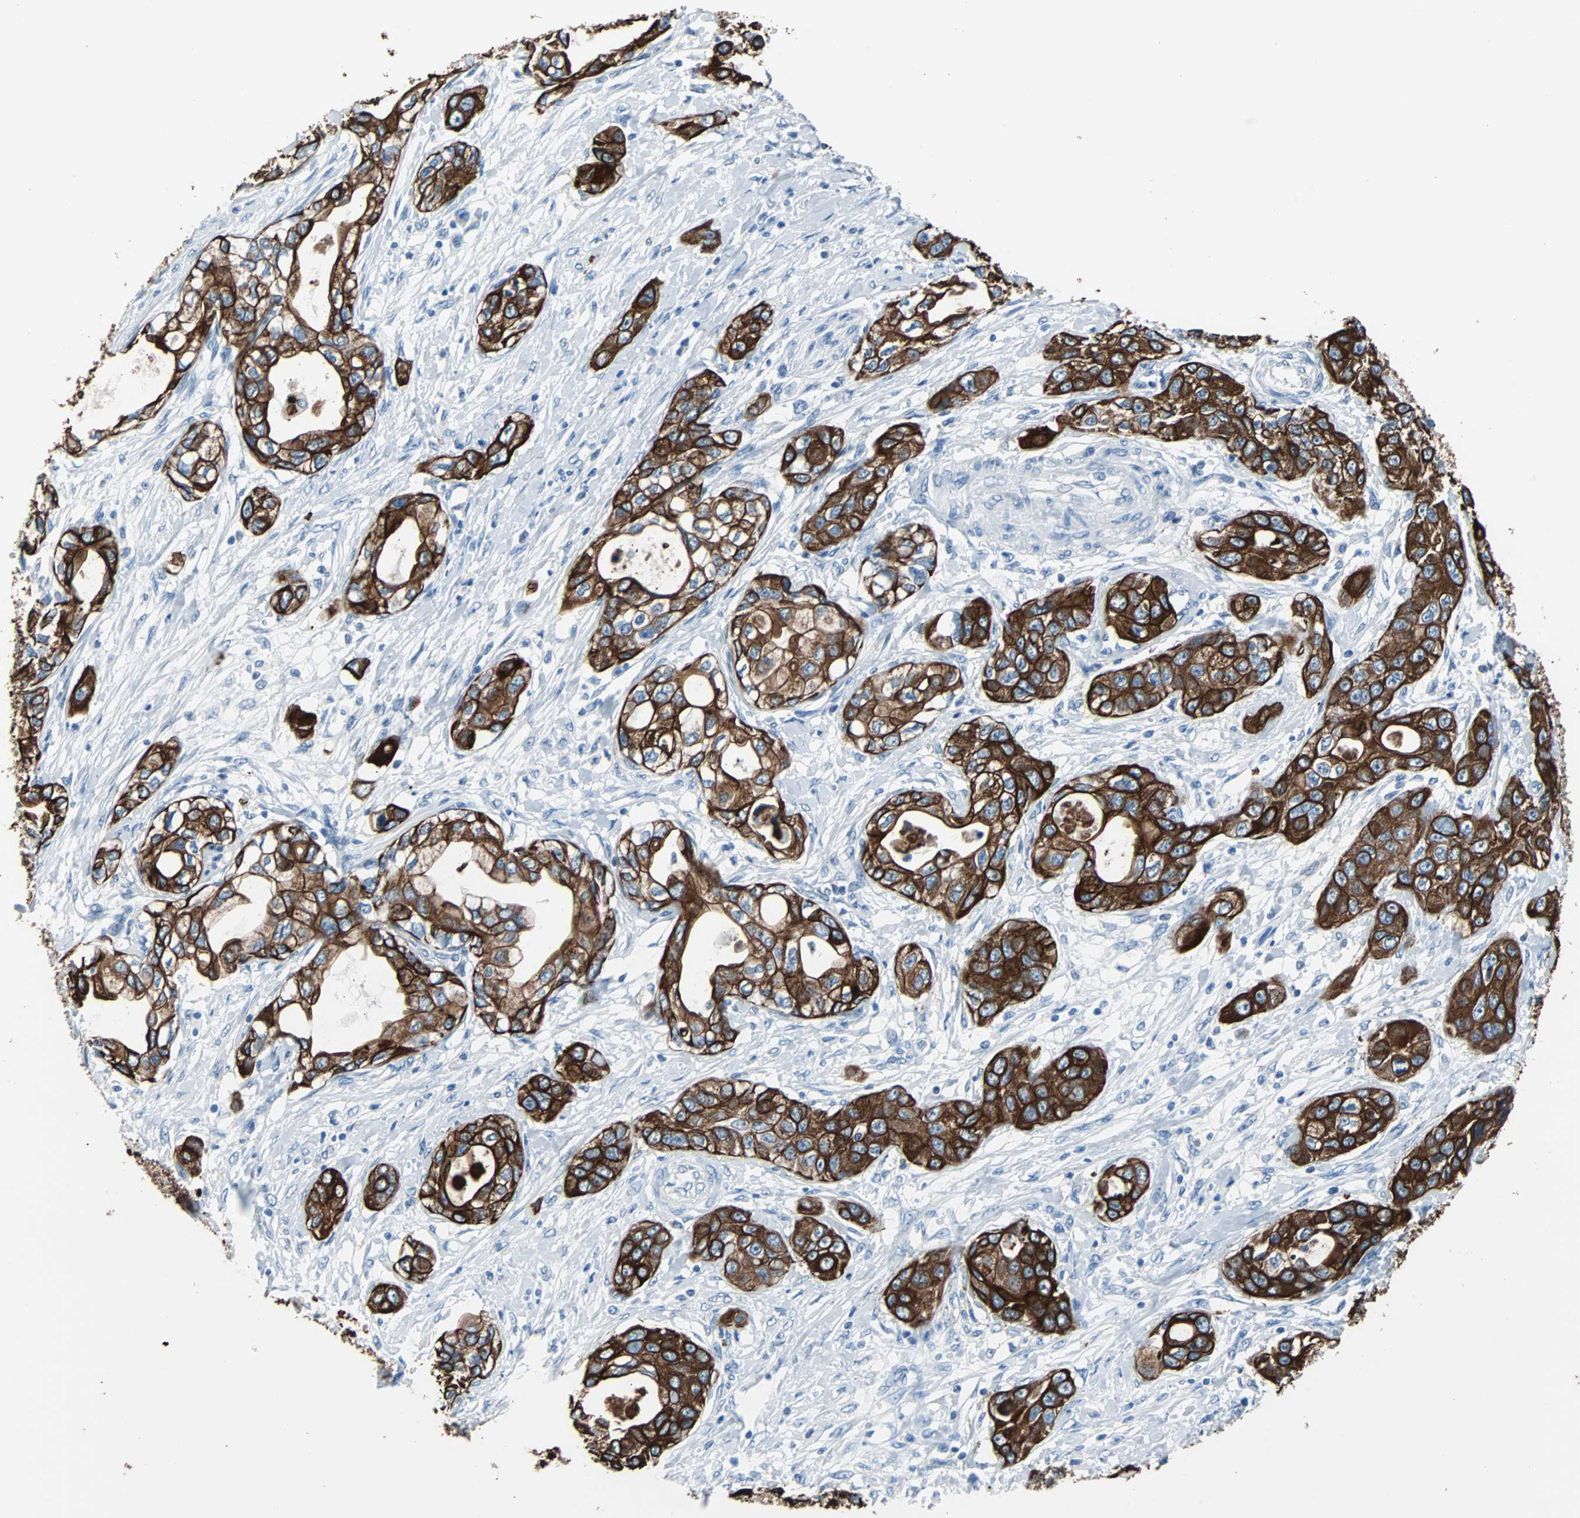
{"staining": {"intensity": "strong", "quantity": ">75%", "location": "cytoplasmic/membranous"}, "tissue": "pancreatic cancer", "cell_type": "Tumor cells", "image_type": "cancer", "snomed": [{"axis": "morphology", "description": "Adenocarcinoma, NOS"}, {"axis": "topography", "description": "Pancreas"}], "caption": "High-magnification brightfield microscopy of adenocarcinoma (pancreatic) stained with DAB (3,3'-diaminobenzidine) (brown) and counterstained with hematoxylin (blue). tumor cells exhibit strong cytoplasmic/membranous staining is seen in about>75% of cells.", "gene": "KRT7", "patient": {"sex": "female", "age": 70}}